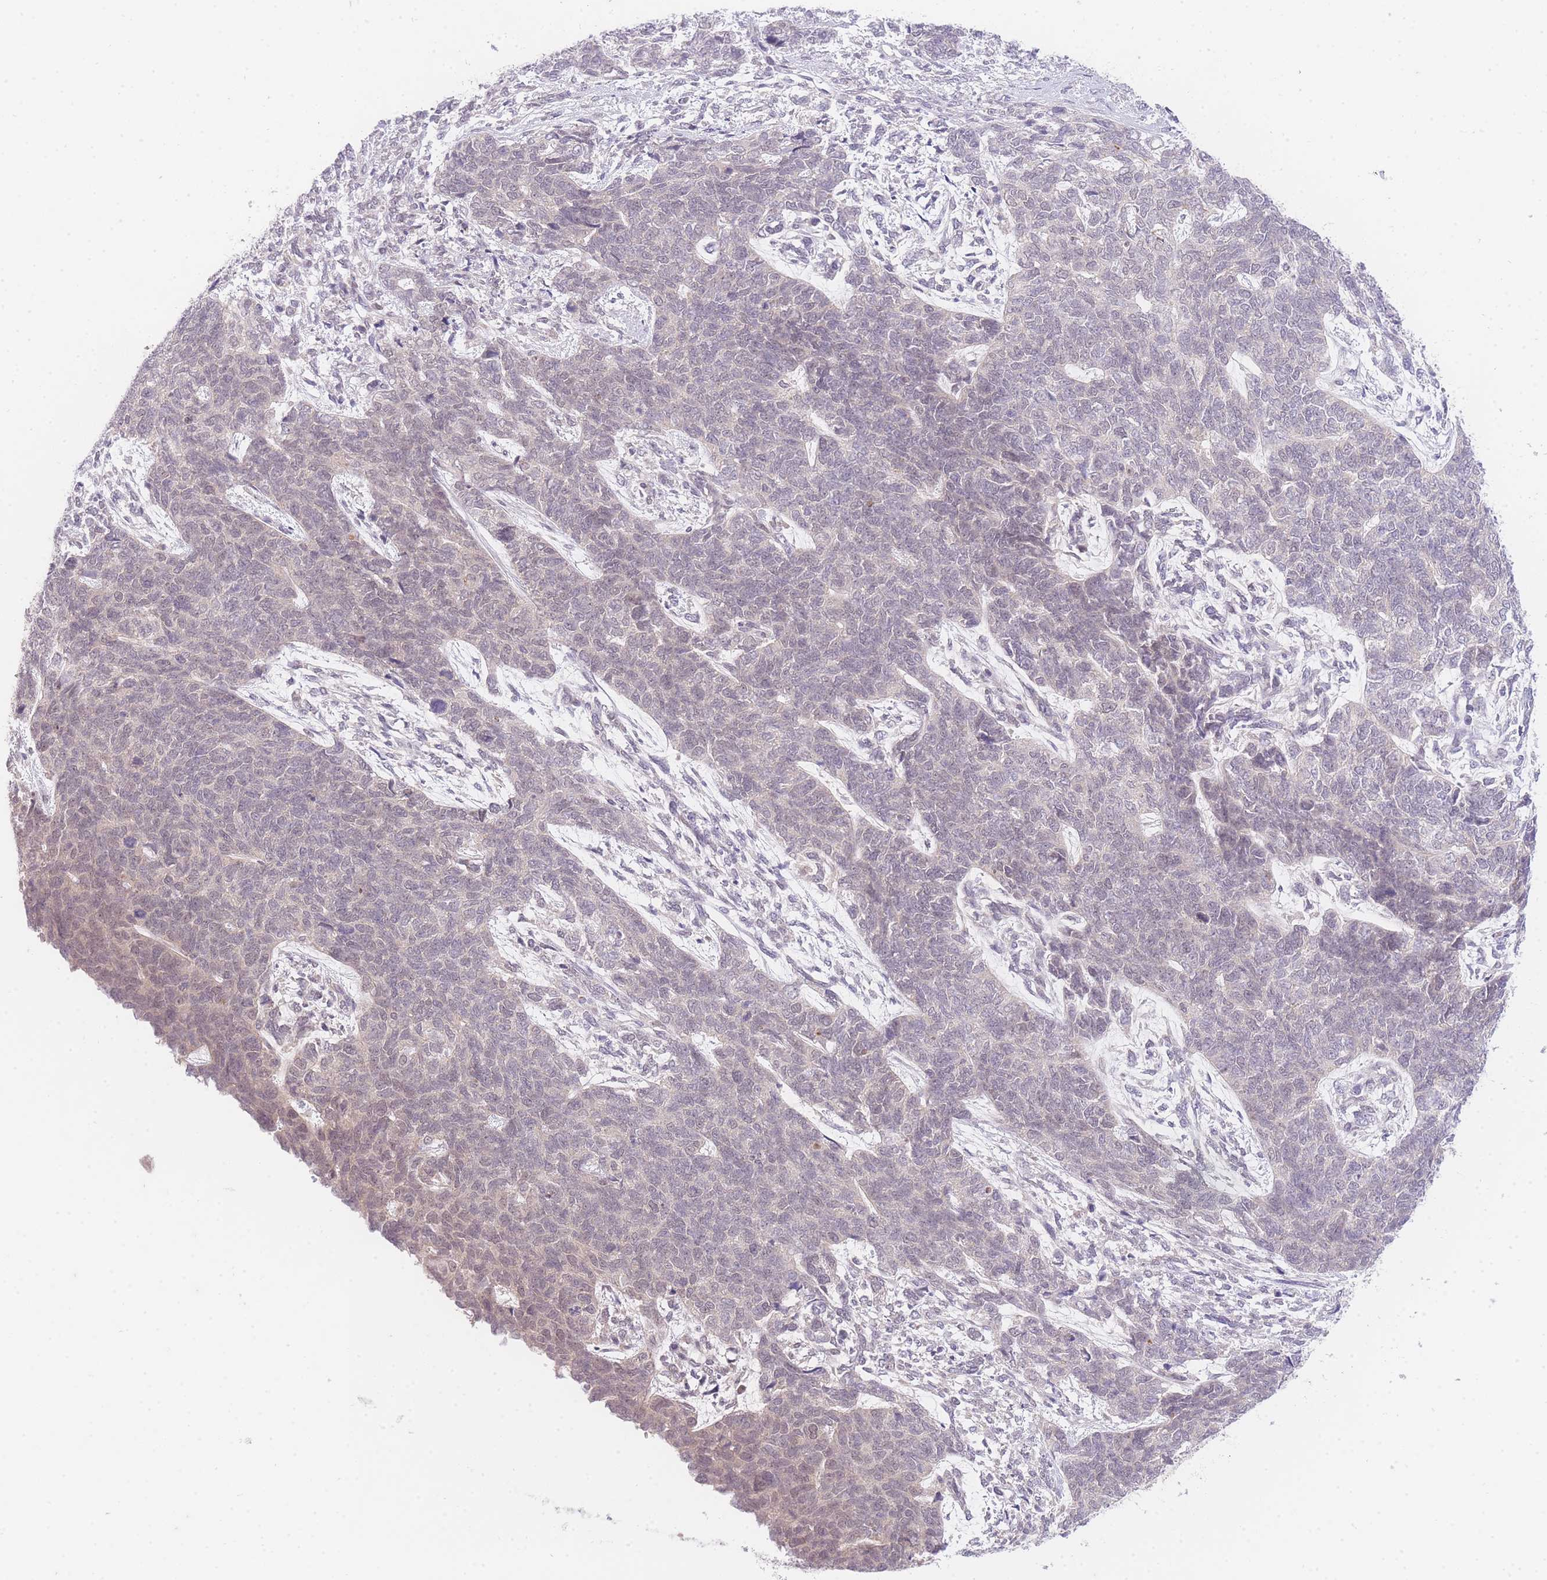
{"staining": {"intensity": "negative", "quantity": "none", "location": "none"}, "tissue": "cervical cancer", "cell_type": "Tumor cells", "image_type": "cancer", "snomed": [{"axis": "morphology", "description": "Squamous cell carcinoma, NOS"}, {"axis": "topography", "description": "Cervix"}], "caption": "Tumor cells show no significant positivity in cervical cancer.", "gene": "SLC25A33", "patient": {"sex": "female", "age": 63}}